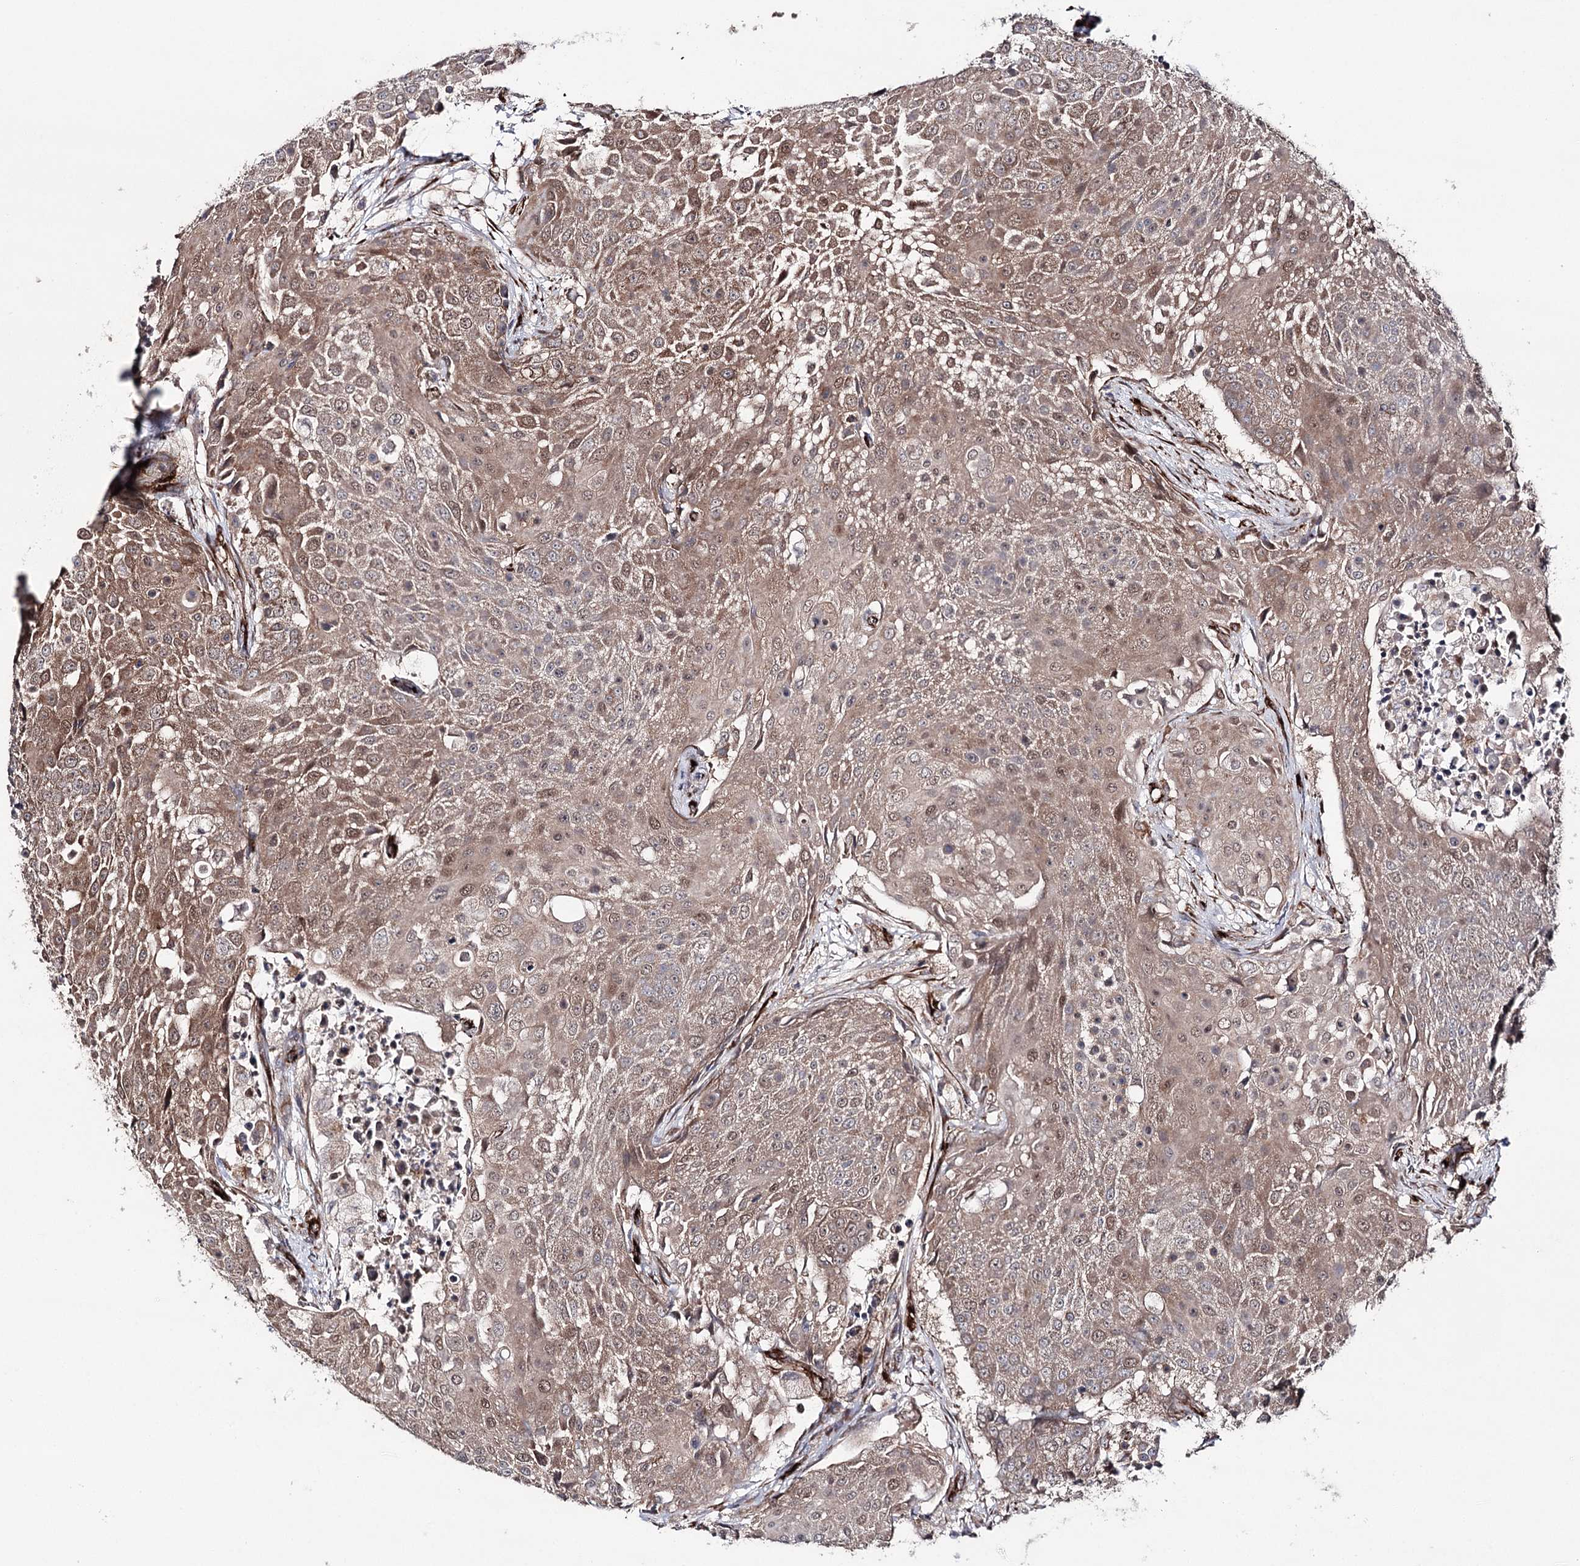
{"staining": {"intensity": "moderate", "quantity": ">75%", "location": "cytoplasmic/membranous,nuclear"}, "tissue": "urothelial cancer", "cell_type": "Tumor cells", "image_type": "cancer", "snomed": [{"axis": "morphology", "description": "Urothelial carcinoma, High grade"}, {"axis": "topography", "description": "Urinary bladder"}], "caption": "Protein staining of urothelial carcinoma (high-grade) tissue displays moderate cytoplasmic/membranous and nuclear expression in about >75% of tumor cells. The protein of interest is shown in brown color, while the nuclei are stained blue.", "gene": "MIB1", "patient": {"sex": "female", "age": 63}}